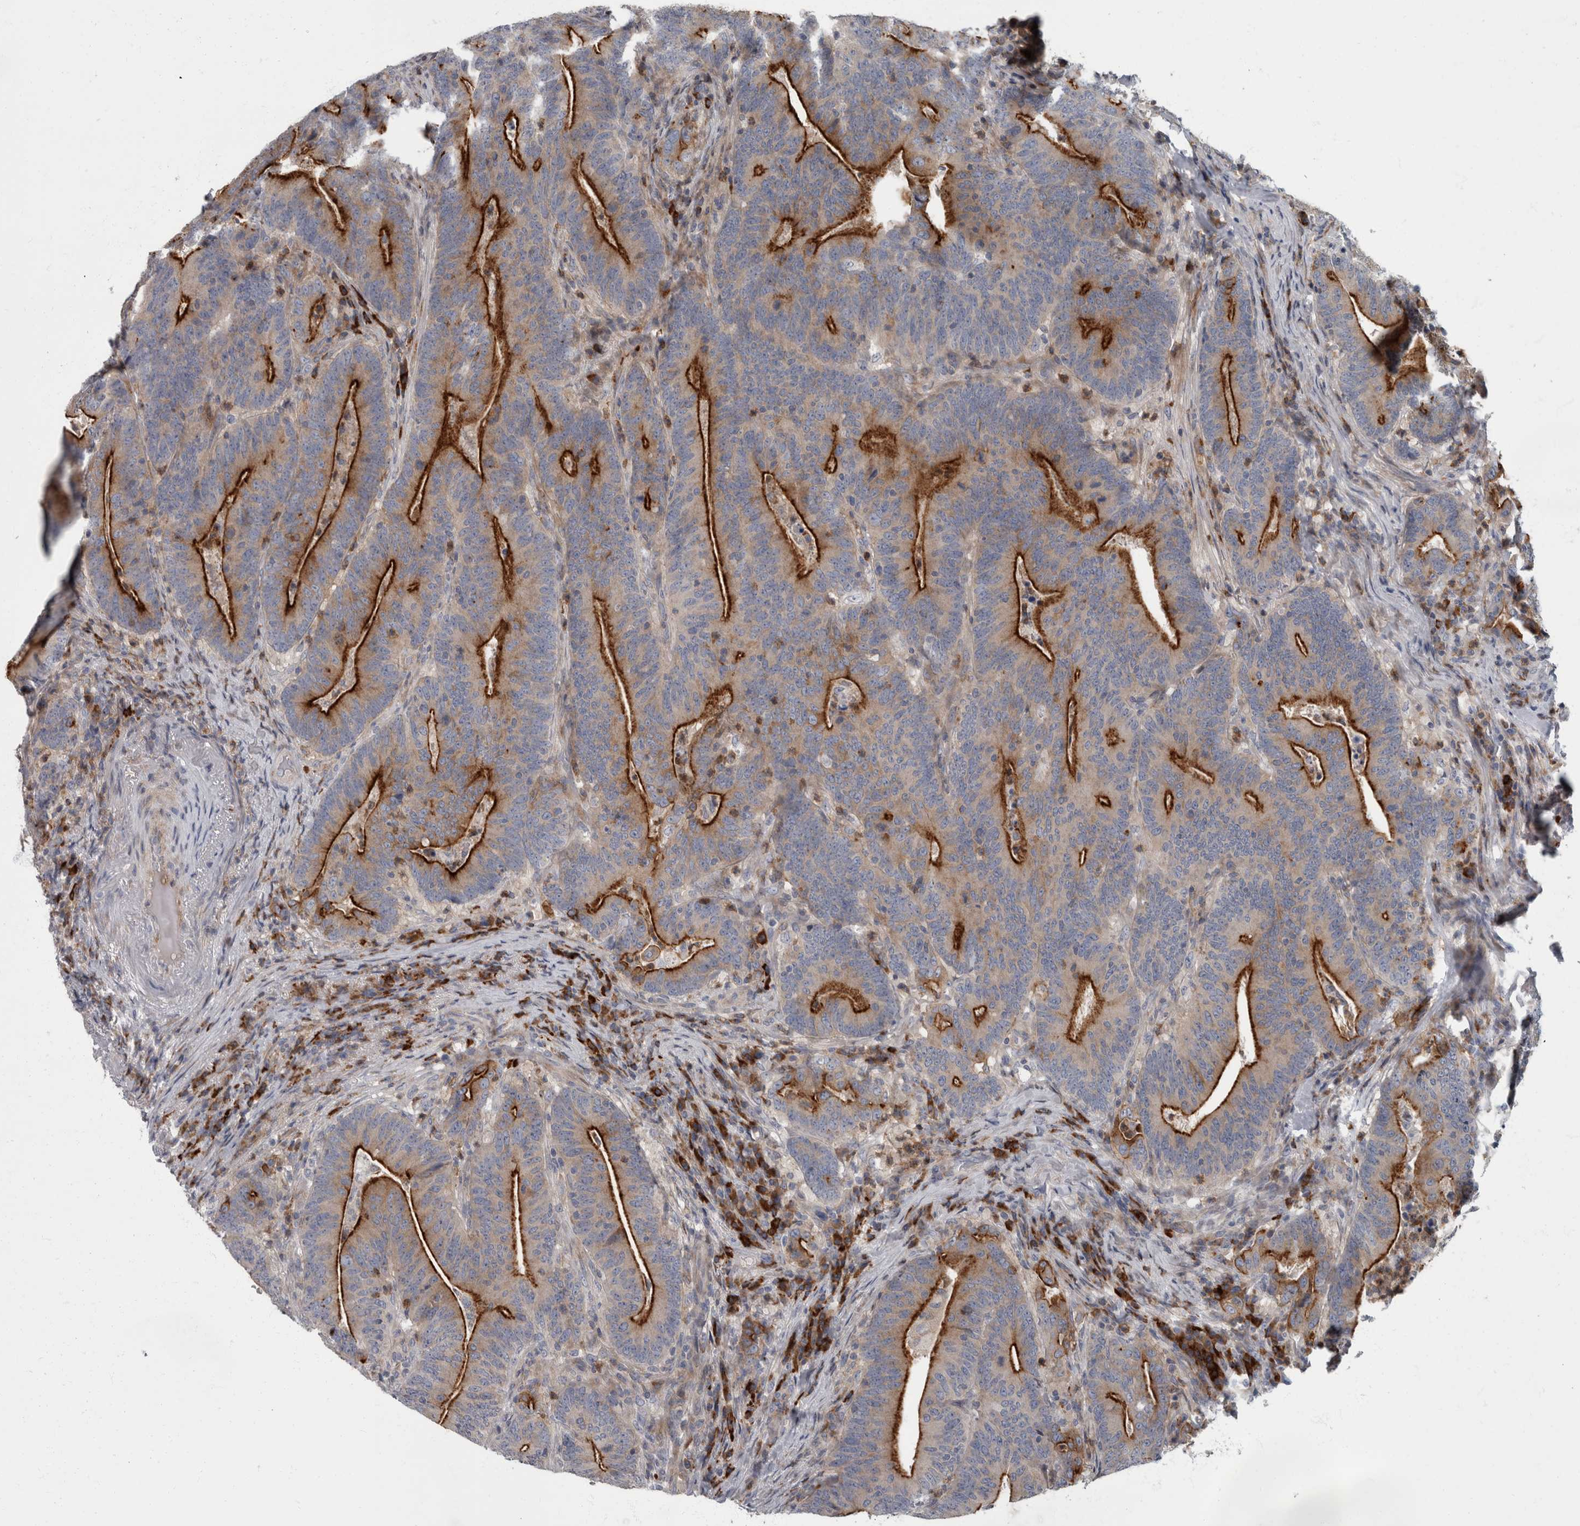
{"staining": {"intensity": "strong", "quantity": "<25%", "location": "cytoplasmic/membranous"}, "tissue": "colorectal cancer", "cell_type": "Tumor cells", "image_type": "cancer", "snomed": [{"axis": "morphology", "description": "Adenocarcinoma, NOS"}, {"axis": "topography", "description": "Colon"}], "caption": "This is an image of IHC staining of adenocarcinoma (colorectal), which shows strong expression in the cytoplasmic/membranous of tumor cells.", "gene": "CDC42BPG", "patient": {"sex": "female", "age": 66}}